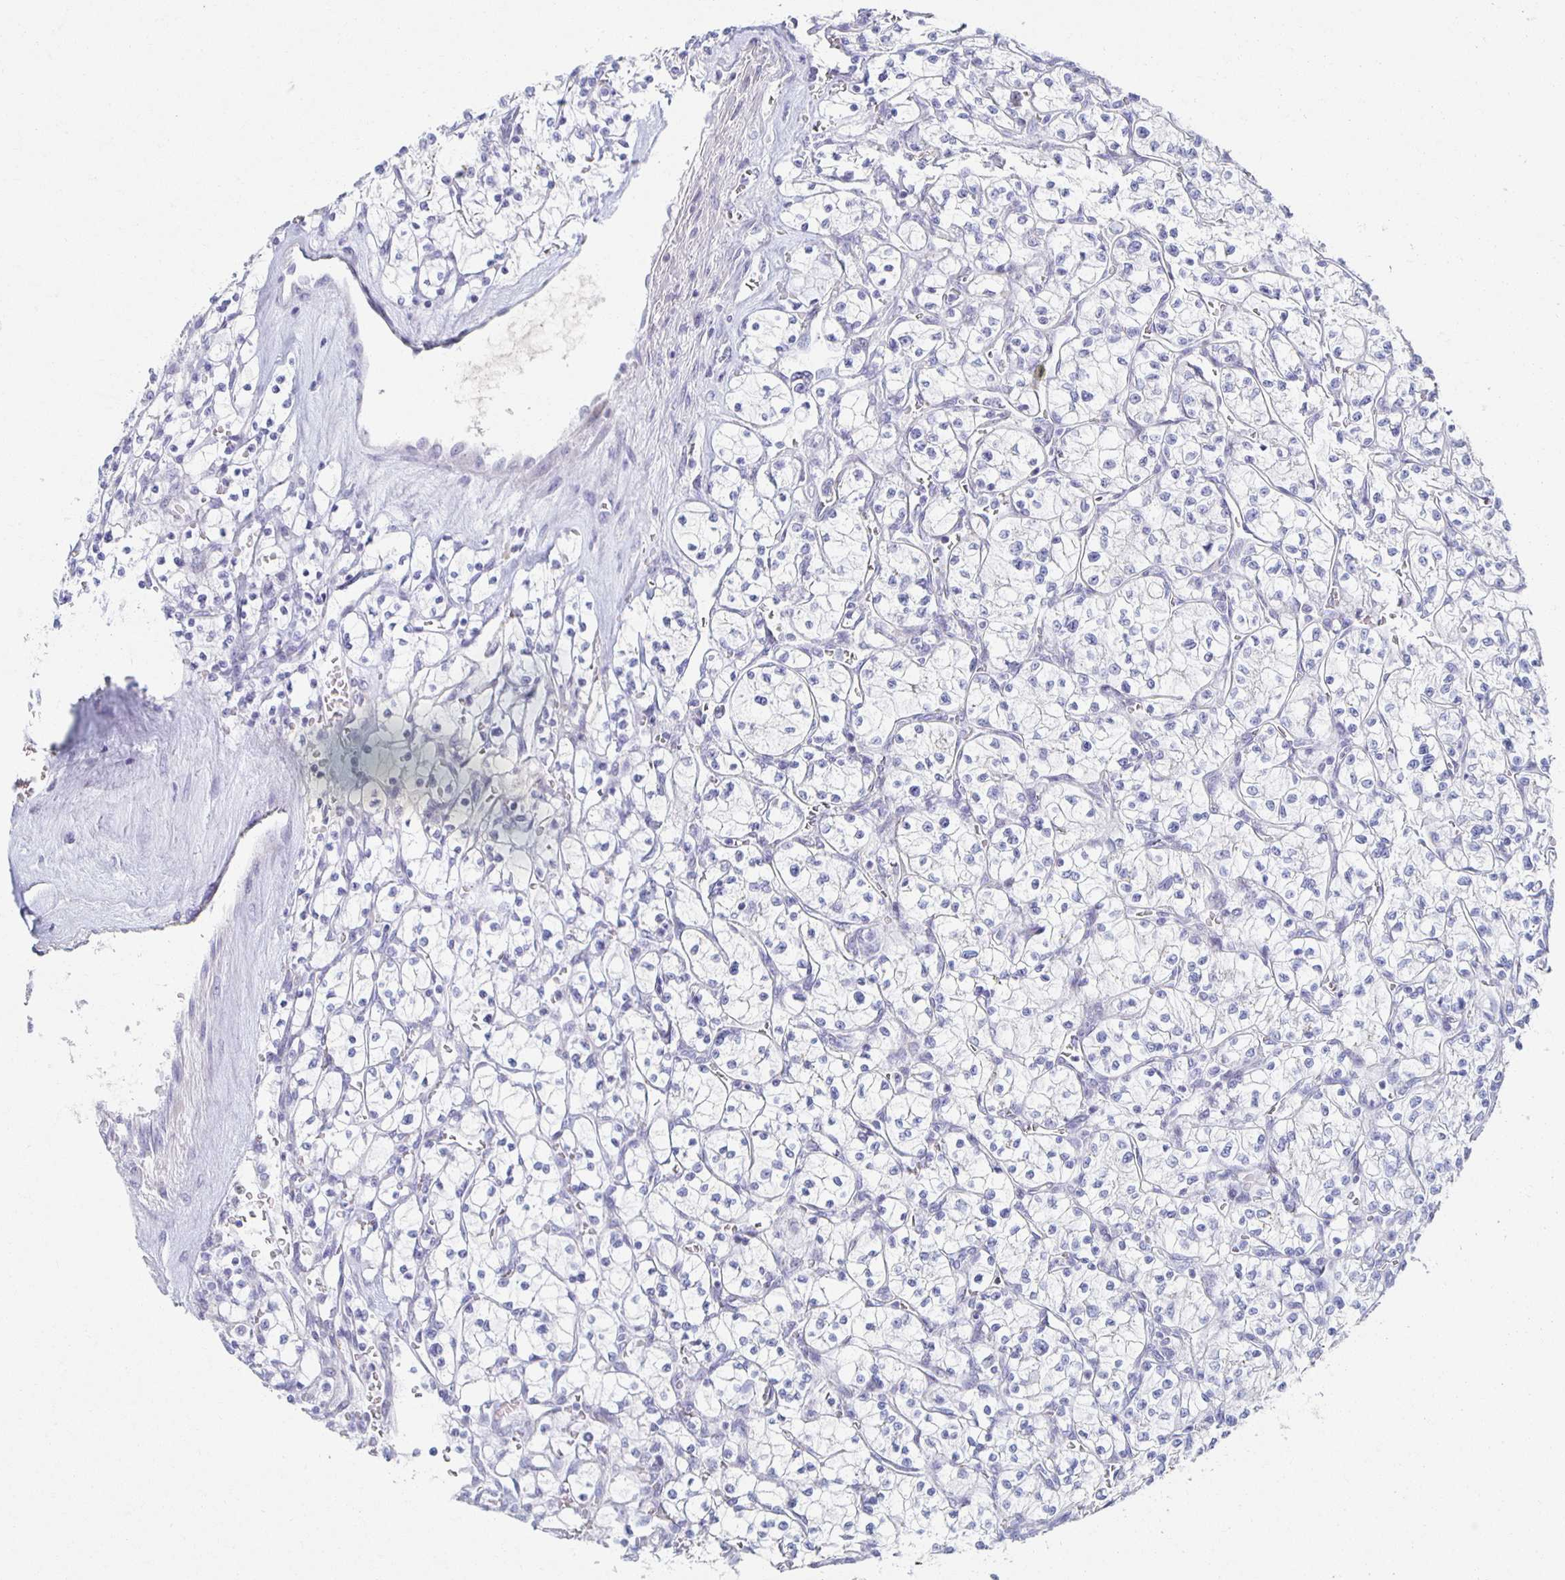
{"staining": {"intensity": "negative", "quantity": "none", "location": "none"}, "tissue": "renal cancer", "cell_type": "Tumor cells", "image_type": "cancer", "snomed": [{"axis": "morphology", "description": "Adenocarcinoma, NOS"}, {"axis": "topography", "description": "Kidney"}], "caption": "Protein analysis of renal adenocarcinoma demonstrates no significant staining in tumor cells.", "gene": "TEX44", "patient": {"sex": "female", "age": 64}}